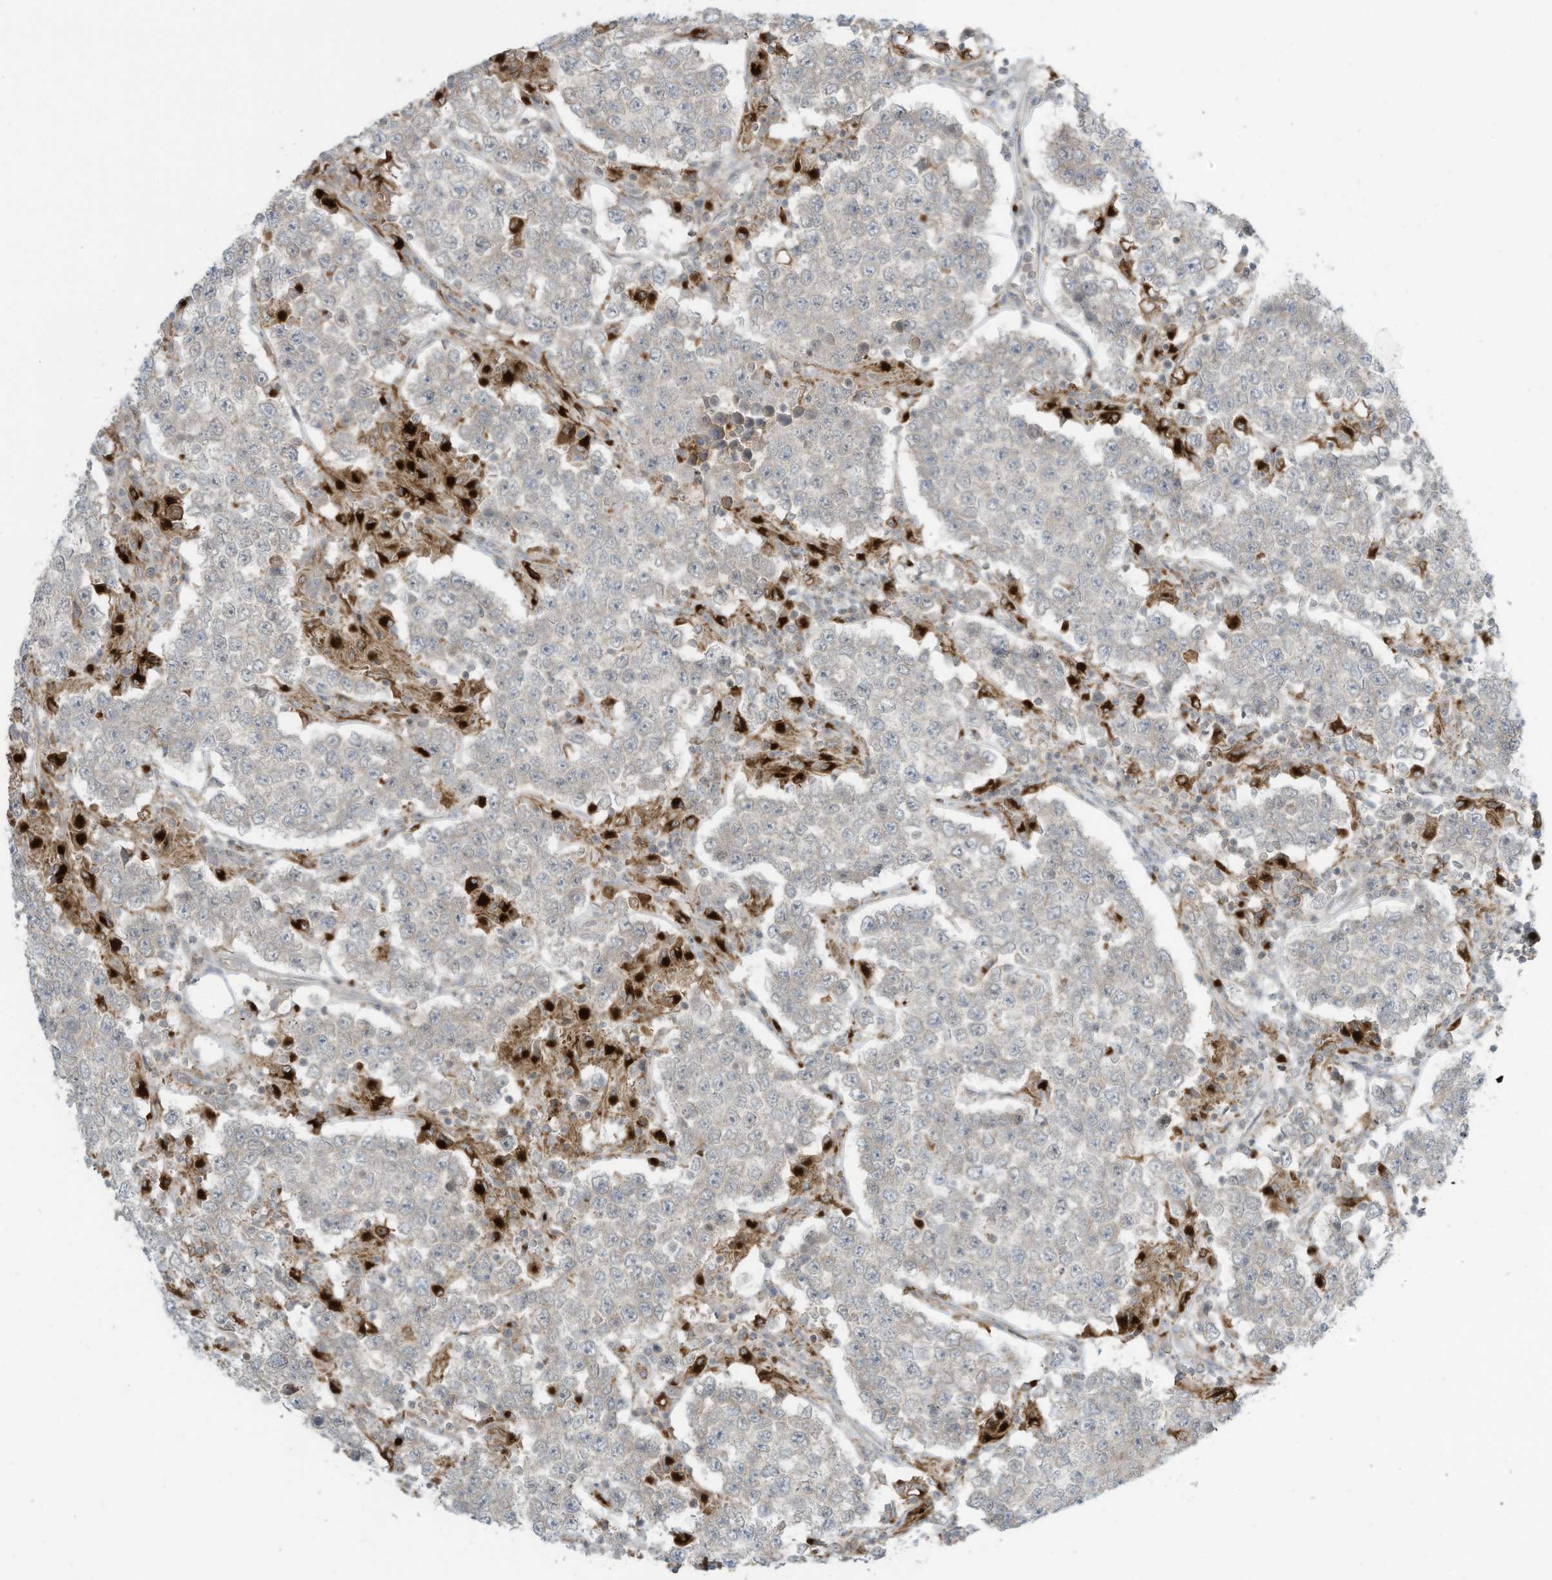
{"staining": {"intensity": "negative", "quantity": "none", "location": "none"}, "tissue": "testis cancer", "cell_type": "Tumor cells", "image_type": "cancer", "snomed": [{"axis": "morphology", "description": "Normal tissue, NOS"}, {"axis": "morphology", "description": "Urothelial carcinoma, High grade"}, {"axis": "morphology", "description": "Seminoma, NOS"}, {"axis": "morphology", "description": "Carcinoma, Embryonal, NOS"}, {"axis": "topography", "description": "Urinary bladder"}, {"axis": "topography", "description": "Testis"}], "caption": "High magnification brightfield microscopy of testis cancer (embryonal carcinoma) stained with DAB (3,3'-diaminobenzidine) (brown) and counterstained with hematoxylin (blue): tumor cells show no significant staining. (Brightfield microscopy of DAB (3,3'-diaminobenzidine) immunohistochemistry at high magnification).", "gene": "DZIP3", "patient": {"sex": "male", "age": 41}}